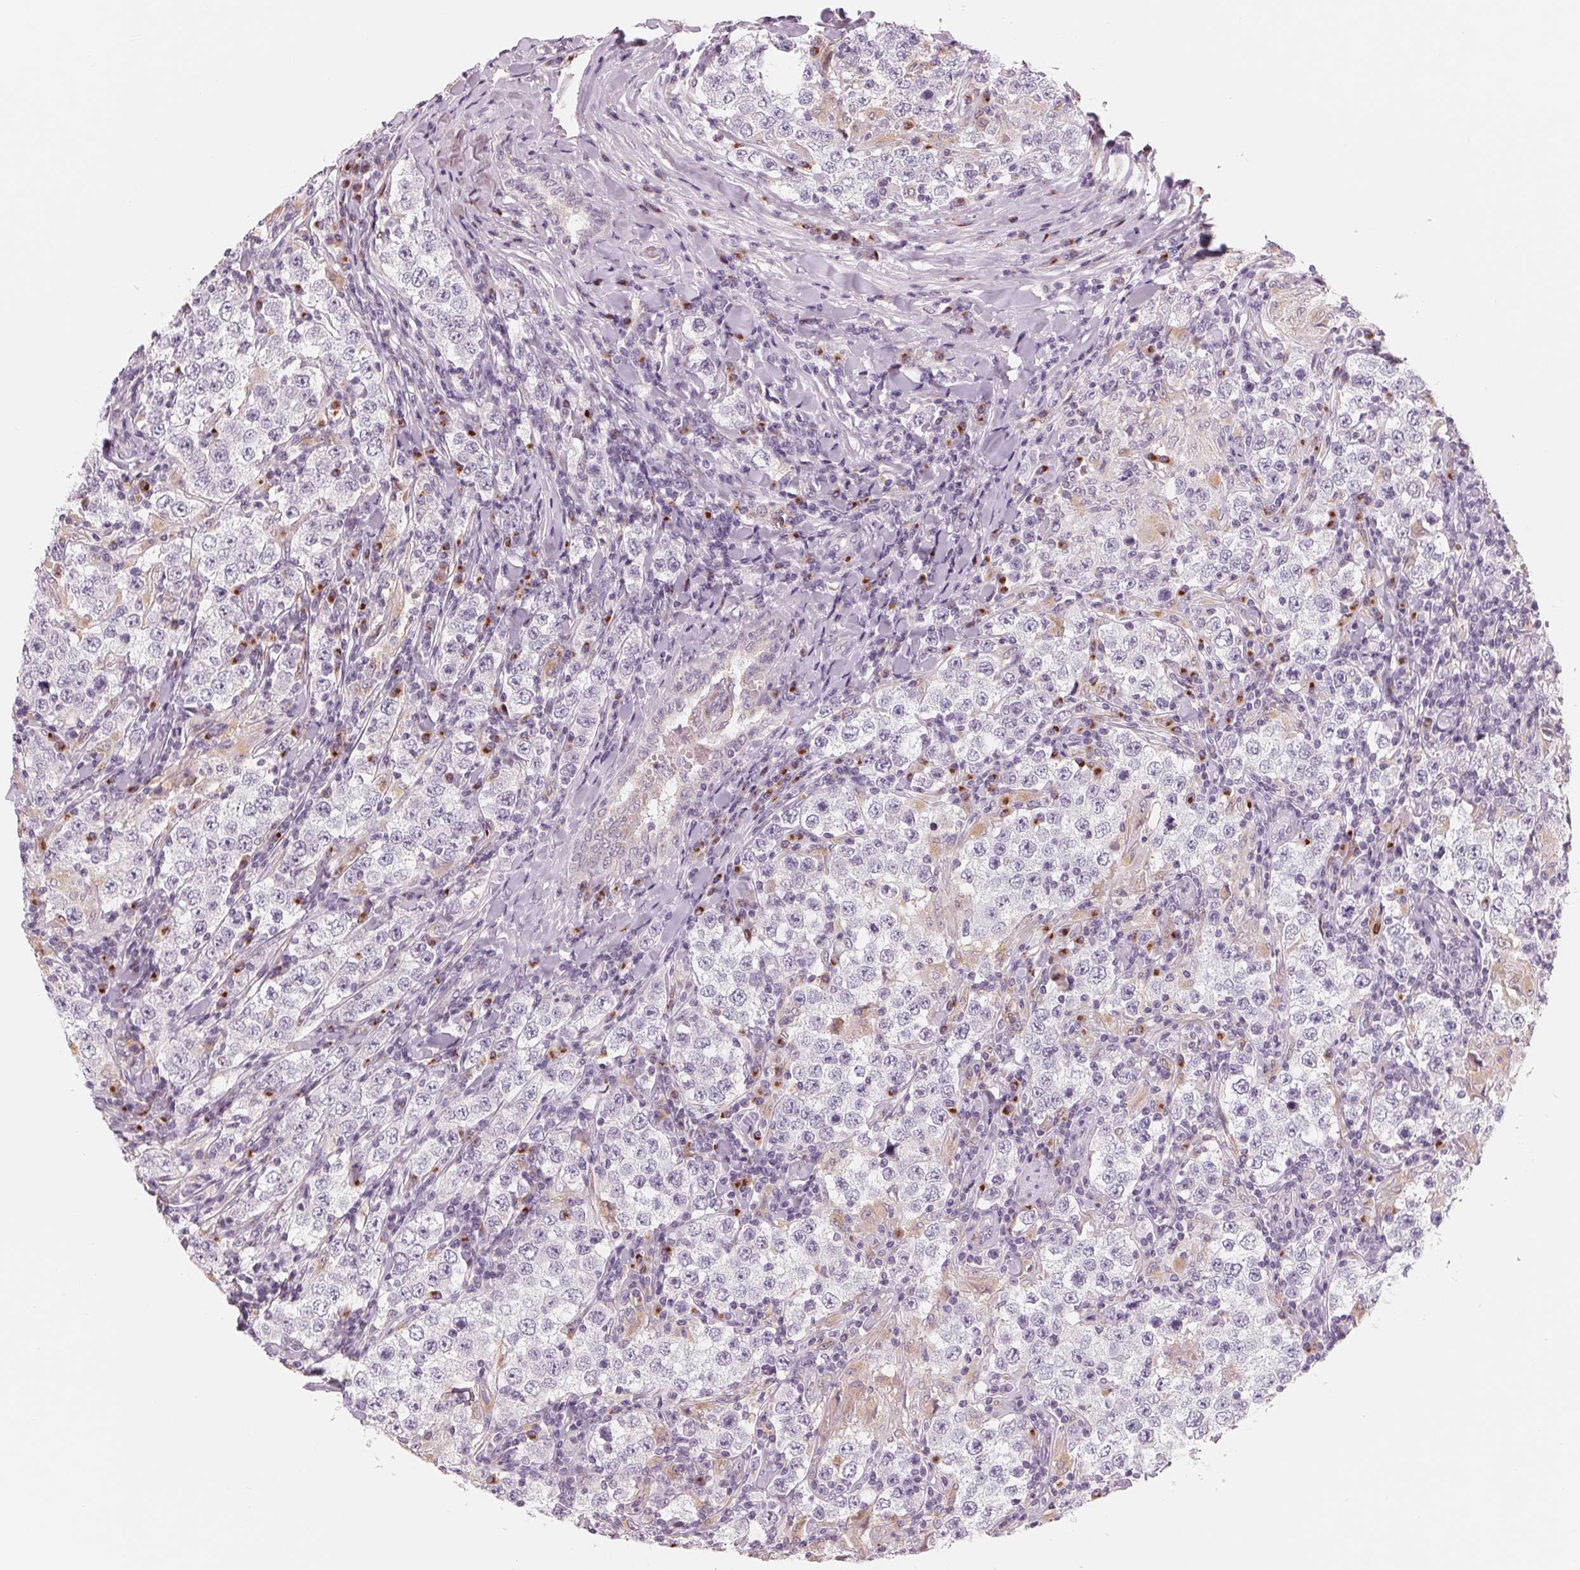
{"staining": {"intensity": "negative", "quantity": "none", "location": "none"}, "tissue": "testis cancer", "cell_type": "Tumor cells", "image_type": "cancer", "snomed": [{"axis": "morphology", "description": "Seminoma, NOS"}, {"axis": "morphology", "description": "Carcinoma, Embryonal, NOS"}, {"axis": "topography", "description": "Testis"}], "caption": "IHC of human testis seminoma demonstrates no positivity in tumor cells.", "gene": "IL9R", "patient": {"sex": "male", "age": 41}}